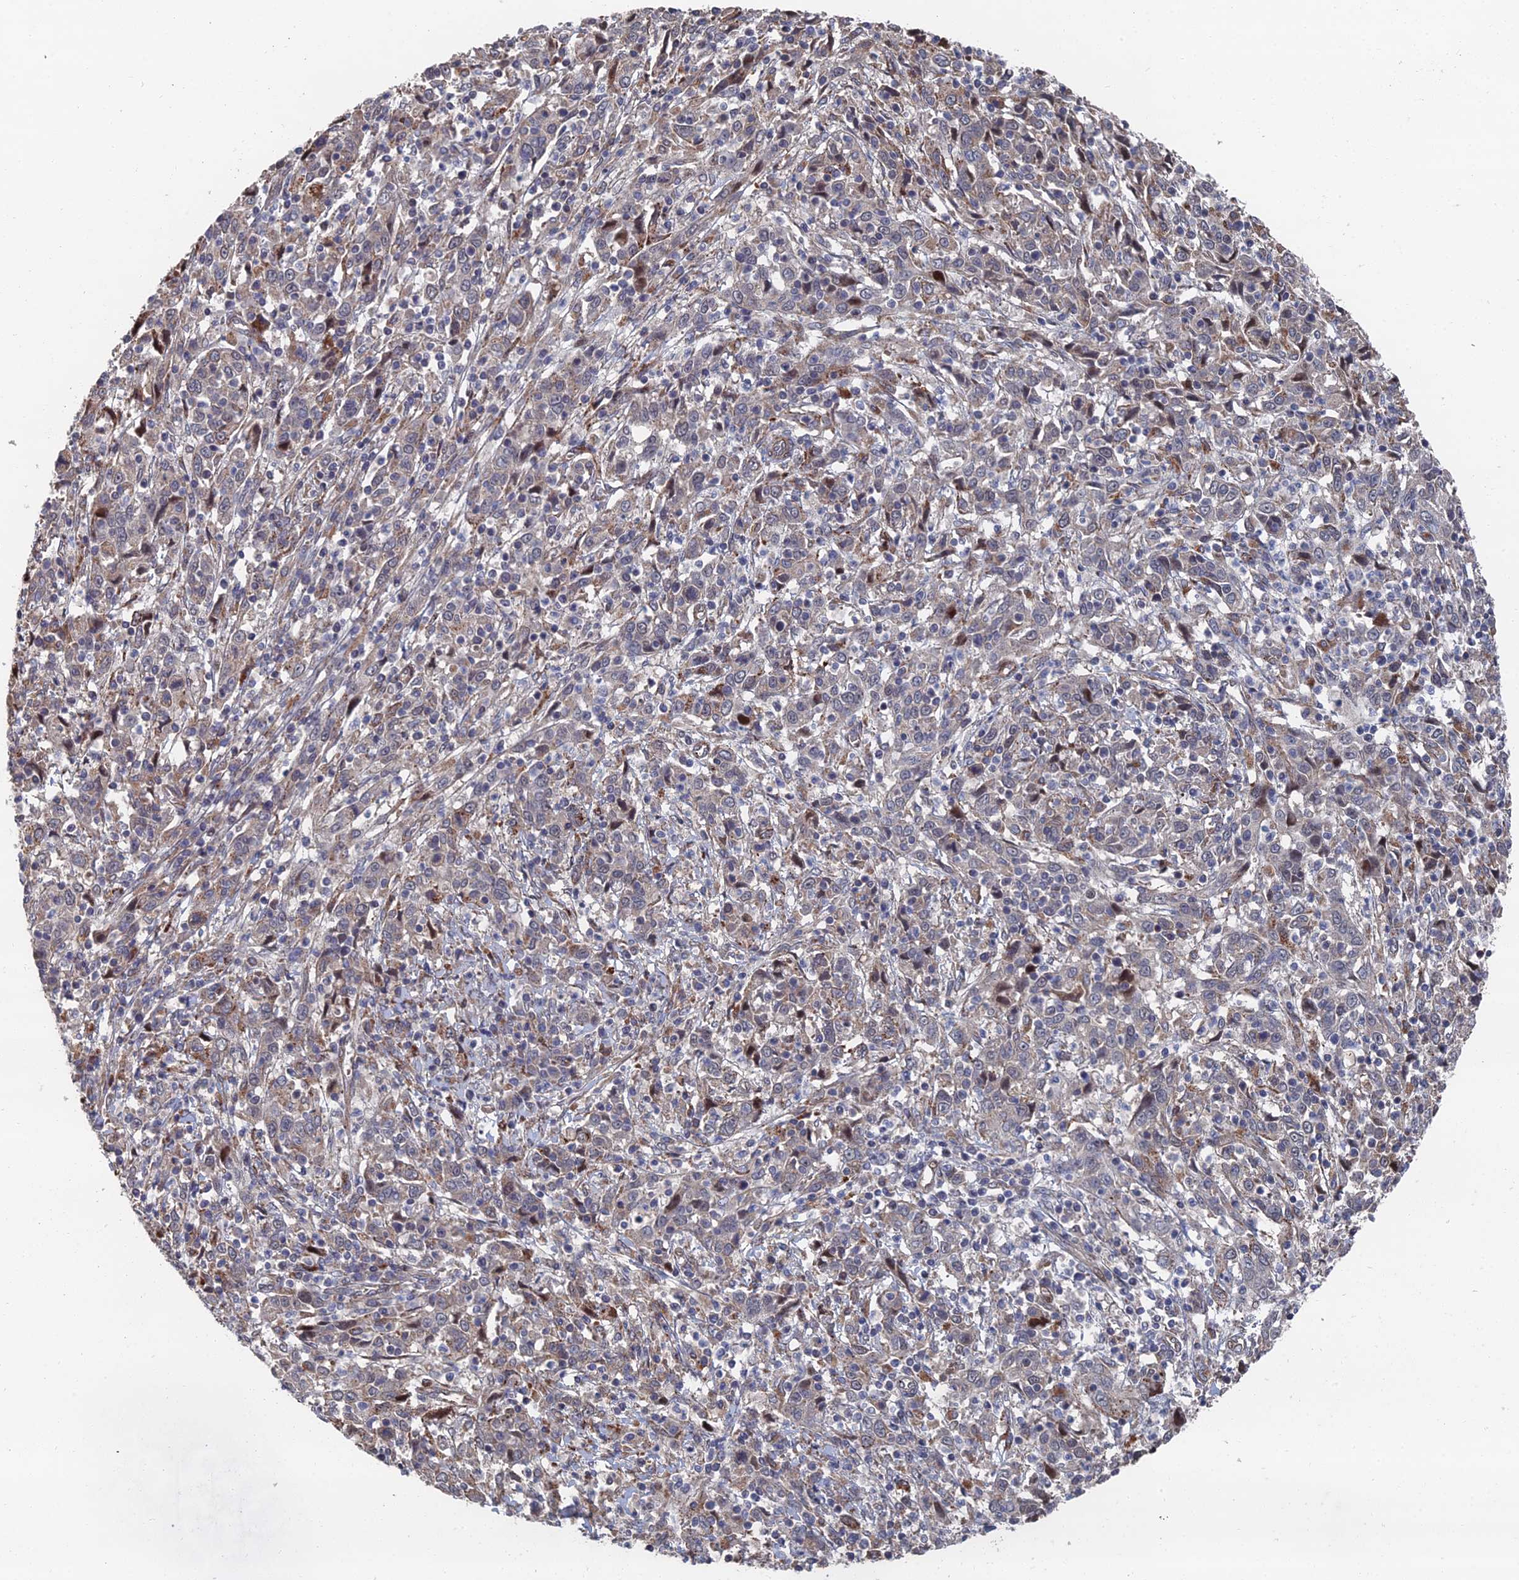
{"staining": {"intensity": "weak", "quantity": "<25%", "location": "cytoplasmic/membranous"}, "tissue": "cervical cancer", "cell_type": "Tumor cells", "image_type": "cancer", "snomed": [{"axis": "morphology", "description": "Squamous cell carcinoma, NOS"}, {"axis": "topography", "description": "Cervix"}], "caption": "IHC image of neoplastic tissue: human cervical cancer (squamous cell carcinoma) stained with DAB (3,3'-diaminobenzidine) reveals no significant protein expression in tumor cells.", "gene": "GTF2IRD1", "patient": {"sex": "female", "age": 46}}